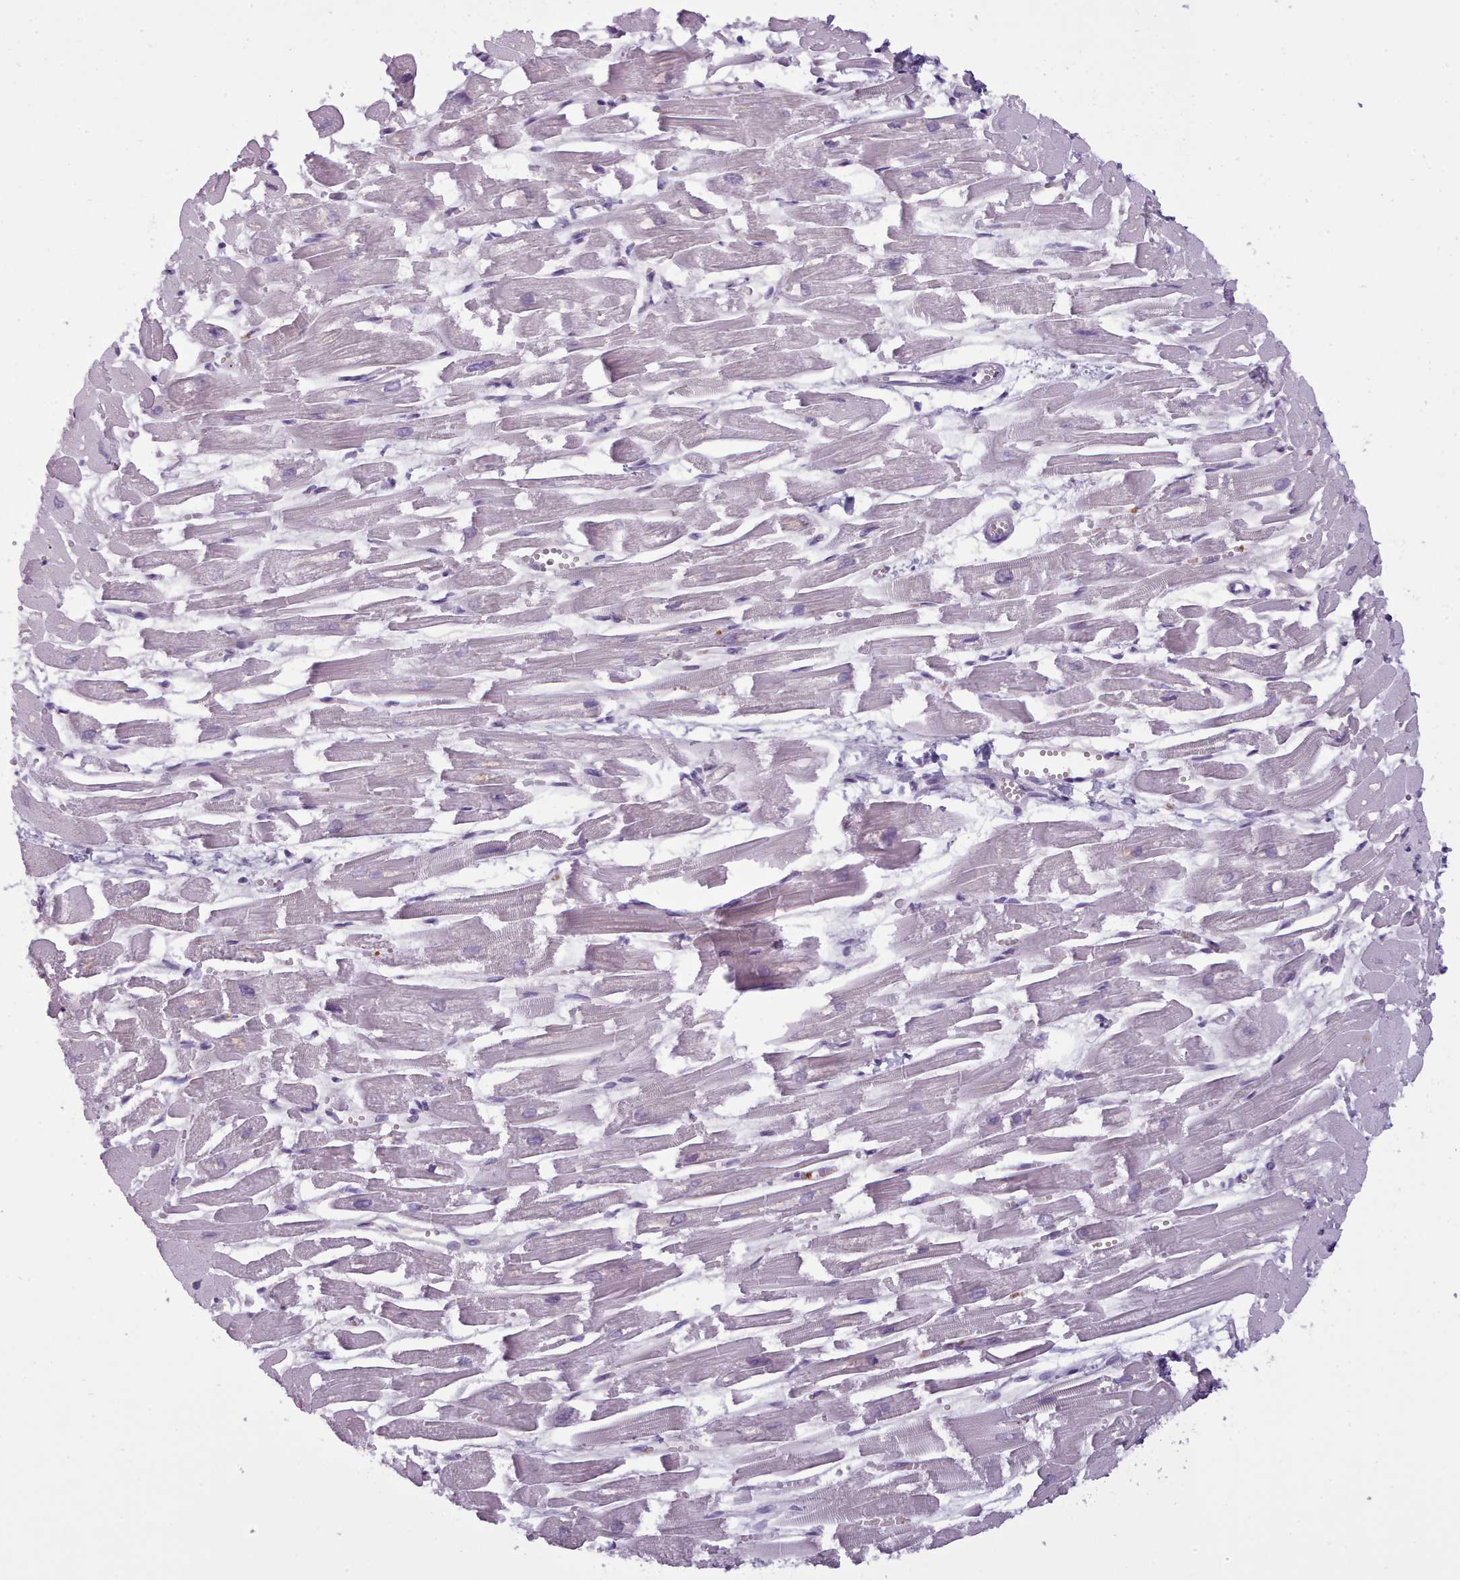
{"staining": {"intensity": "moderate", "quantity": "<25%", "location": "cytoplasmic/membranous"}, "tissue": "heart muscle", "cell_type": "Cardiomyocytes", "image_type": "normal", "snomed": [{"axis": "morphology", "description": "Normal tissue, NOS"}, {"axis": "topography", "description": "Heart"}], "caption": "High-power microscopy captured an immunohistochemistry histopathology image of benign heart muscle, revealing moderate cytoplasmic/membranous positivity in approximately <25% of cardiomyocytes.", "gene": "NDST2", "patient": {"sex": "male", "age": 54}}